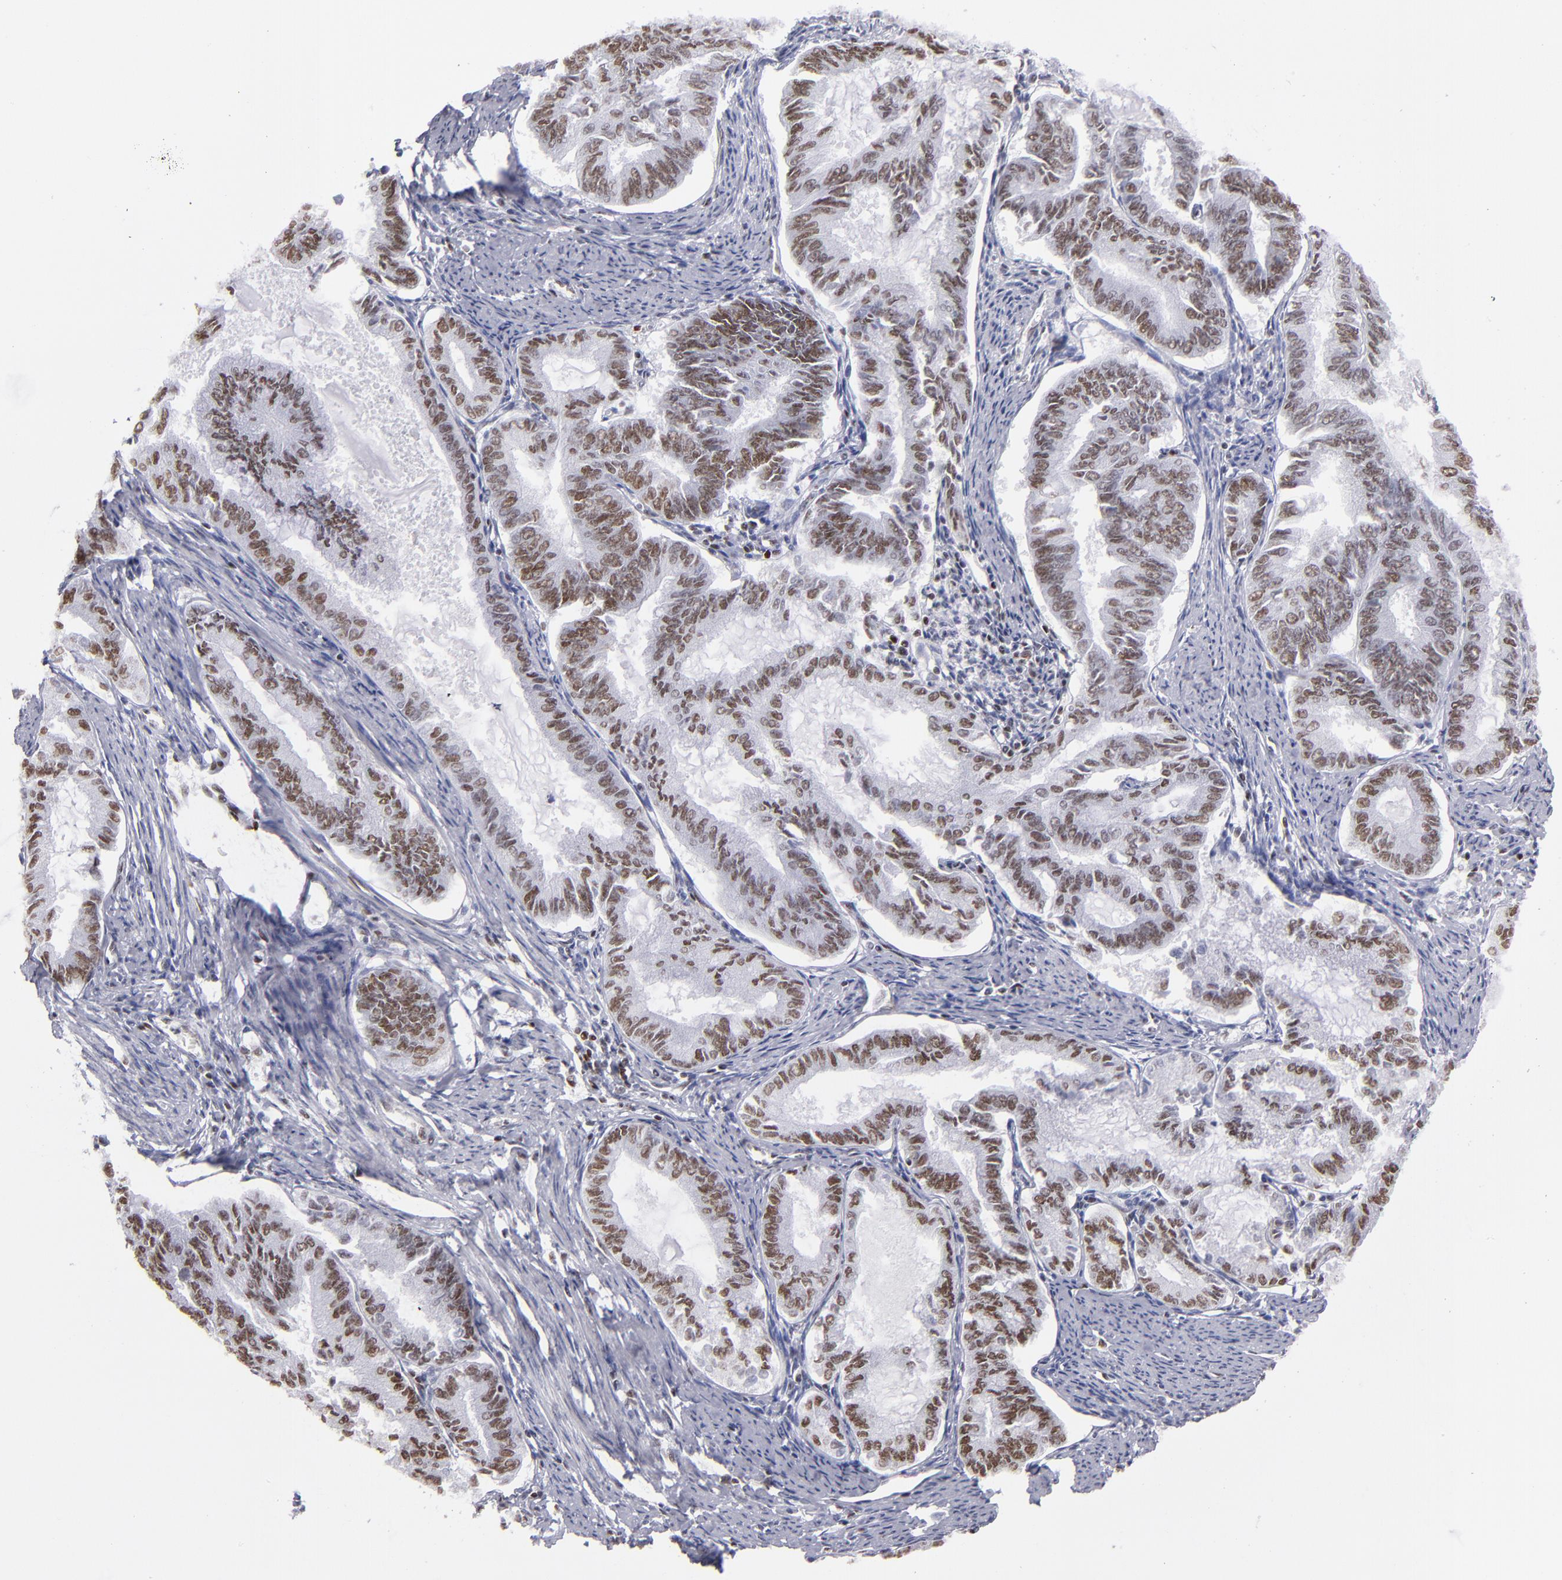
{"staining": {"intensity": "moderate", "quantity": ">75%", "location": "nuclear"}, "tissue": "endometrial cancer", "cell_type": "Tumor cells", "image_type": "cancer", "snomed": [{"axis": "morphology", "description": "Adenocarcinoma, NOS"}, {"axis": "topography", "description": "Endometrium"}], "caption": "Endometrial cancer (adenocarcinoma) stained with a brown dye displays moderate nuclear positive staining in about >75% of tumor cells.", "gene": "TERF2", "patient": {"sex": "female", "age": 86}}